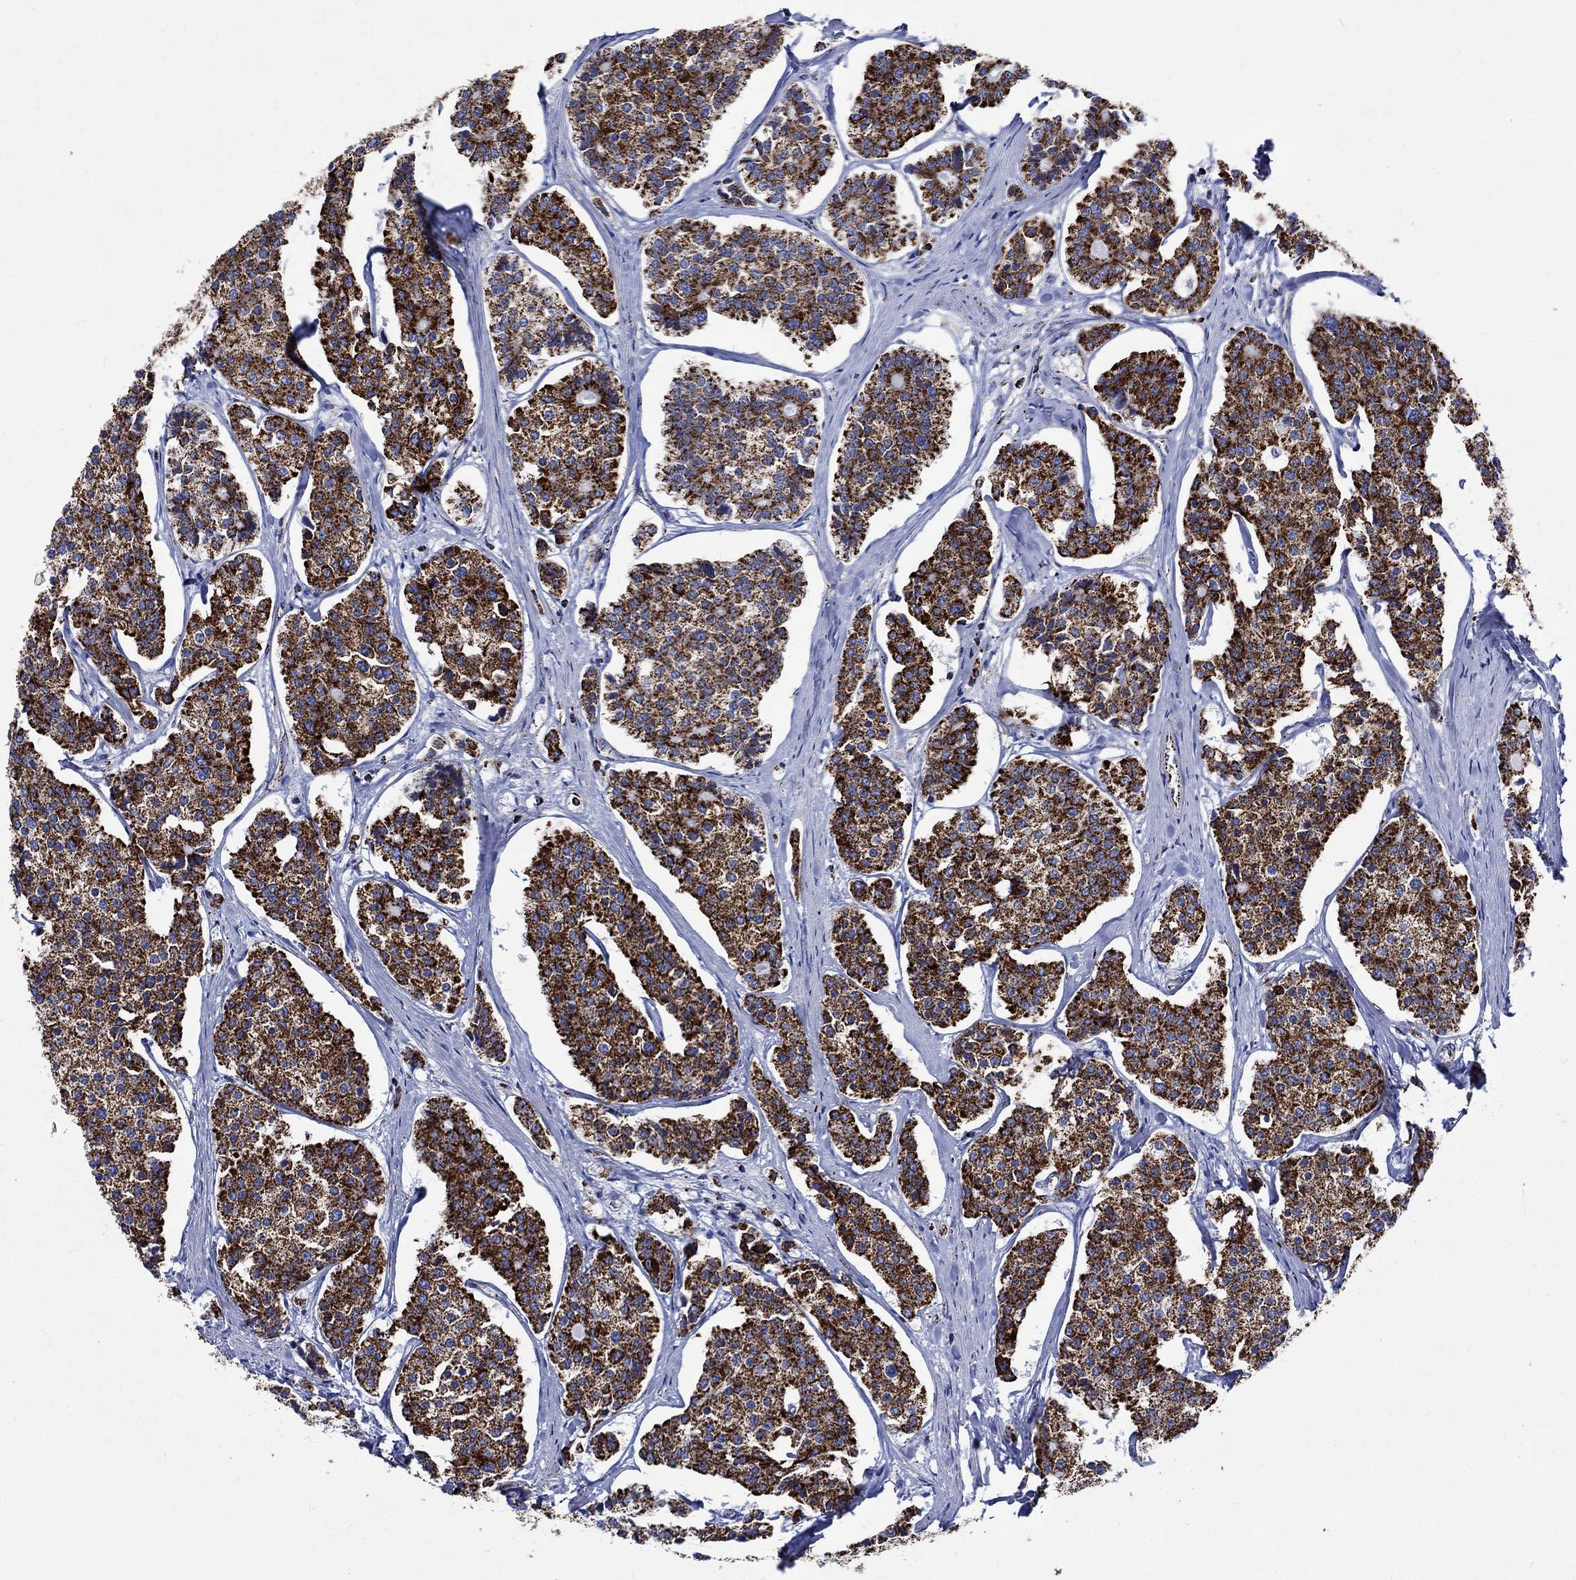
{"staining": {"intensity": "strong", "quantity": ">75%", "location": "cytoplasmic/membranous"}, "tissue": "carcinoid", "cell_type": "Tumor cells", "image_type": "cancer", "snomed": [{"axis": "morphology", "description": "Carcinoid, malignant, NOS"}, {"axis": "topography", "description": "Small intestine"}], "caption": "Carcinoid stained with a brown dye exhibits strong cytoplasmic/membranous positive staining in about >75% of tumor cells.", "gene": "RCE1", "patient": {"sex": "female", "age": 65}}